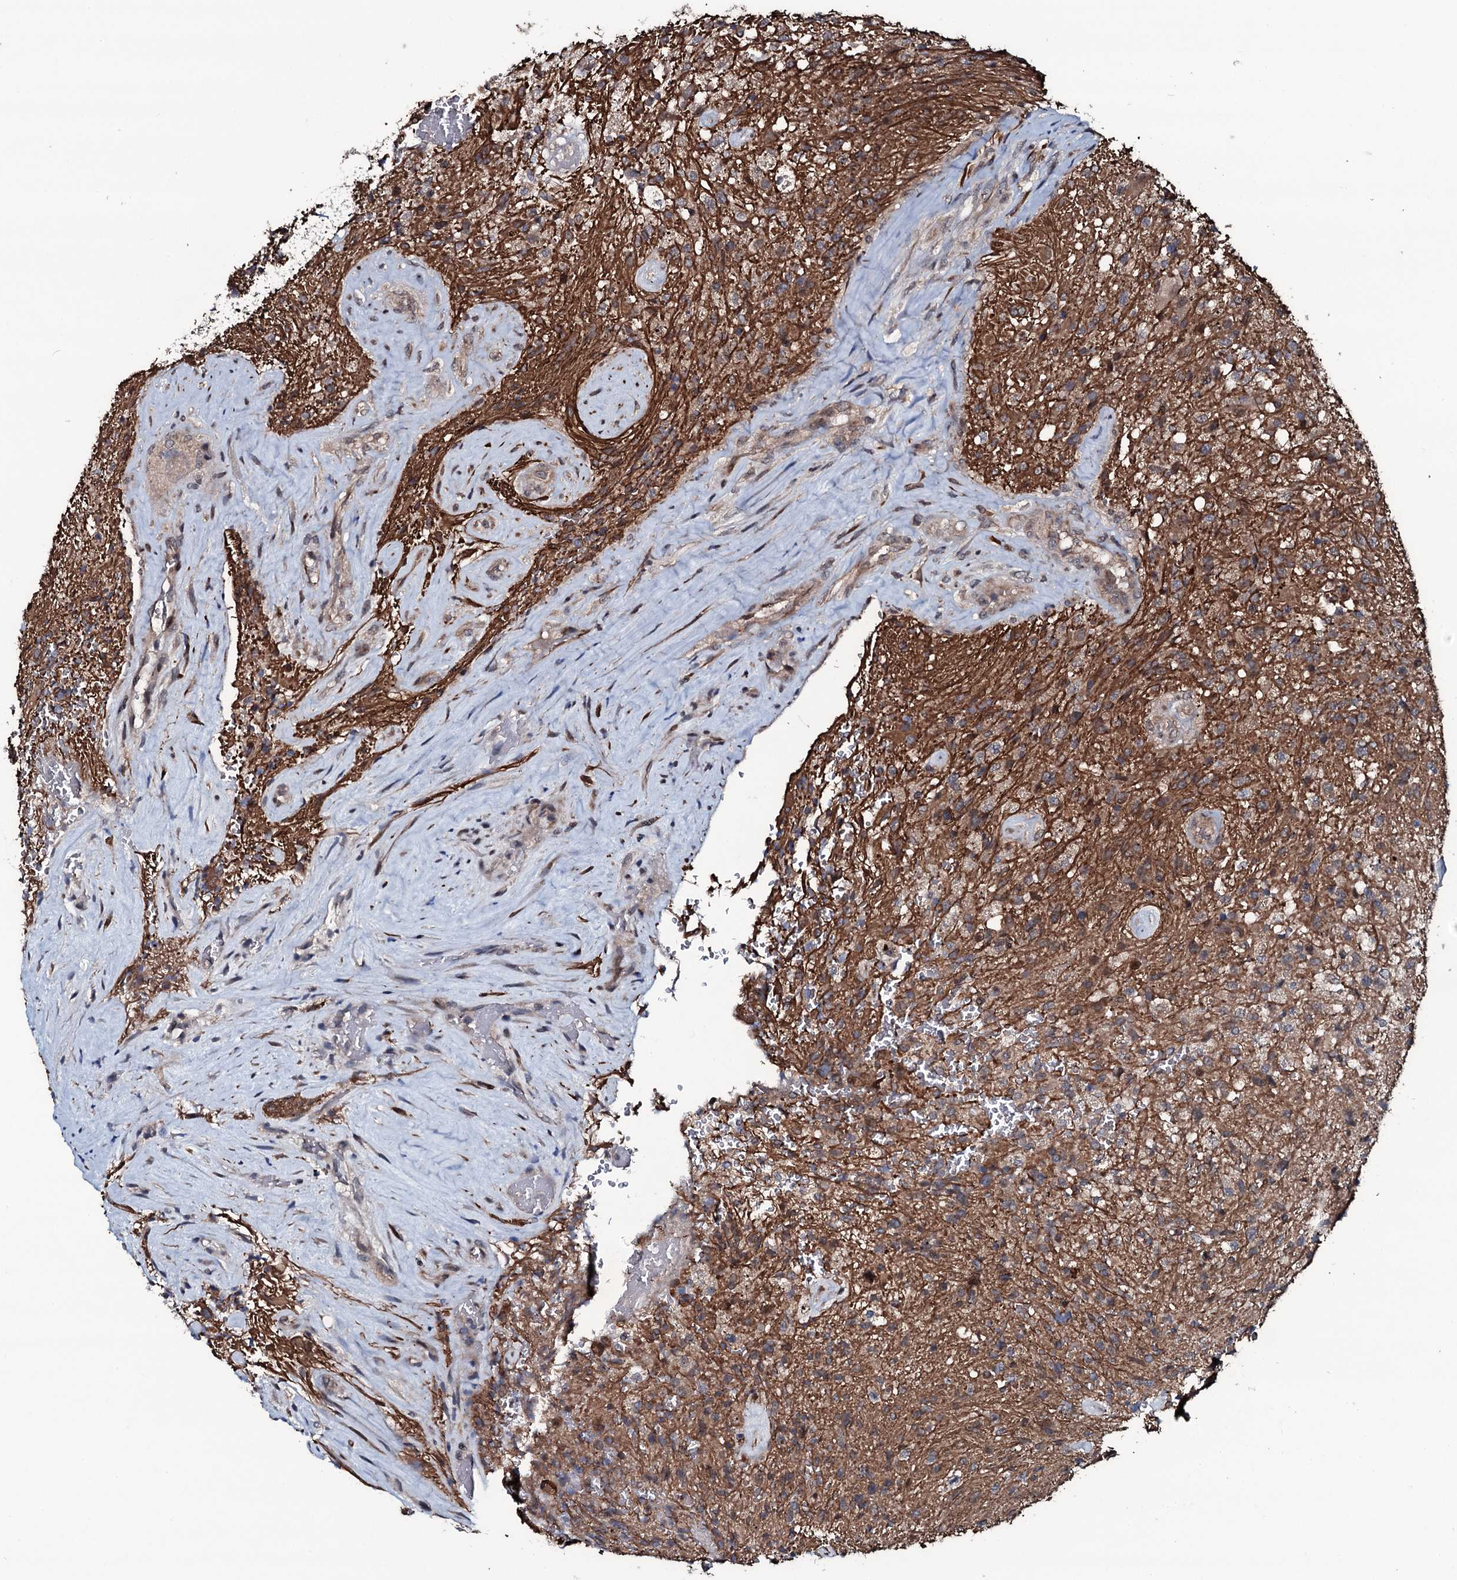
{"staining": {"intensity": "weak", "quantity": "25%-75%", "location": "cytoplasmic/membranous"}, "tissue": "glioma", "cell_type": "Tumor cells", "image_type": "cancer", "snomed": [{"axis": "morphology", "description": "Glioma, malignant, High grade"}, {"axis": "topography", "description": "Brain"}], "caption": "Glioma was stained to show a protein in brown. There is low levels of weak cytoplasmic/membranous positivity in about 25%-75% of tumor cells.", "gene": "OGFOD2", "patient": {"sex": "male", "age": 56}}